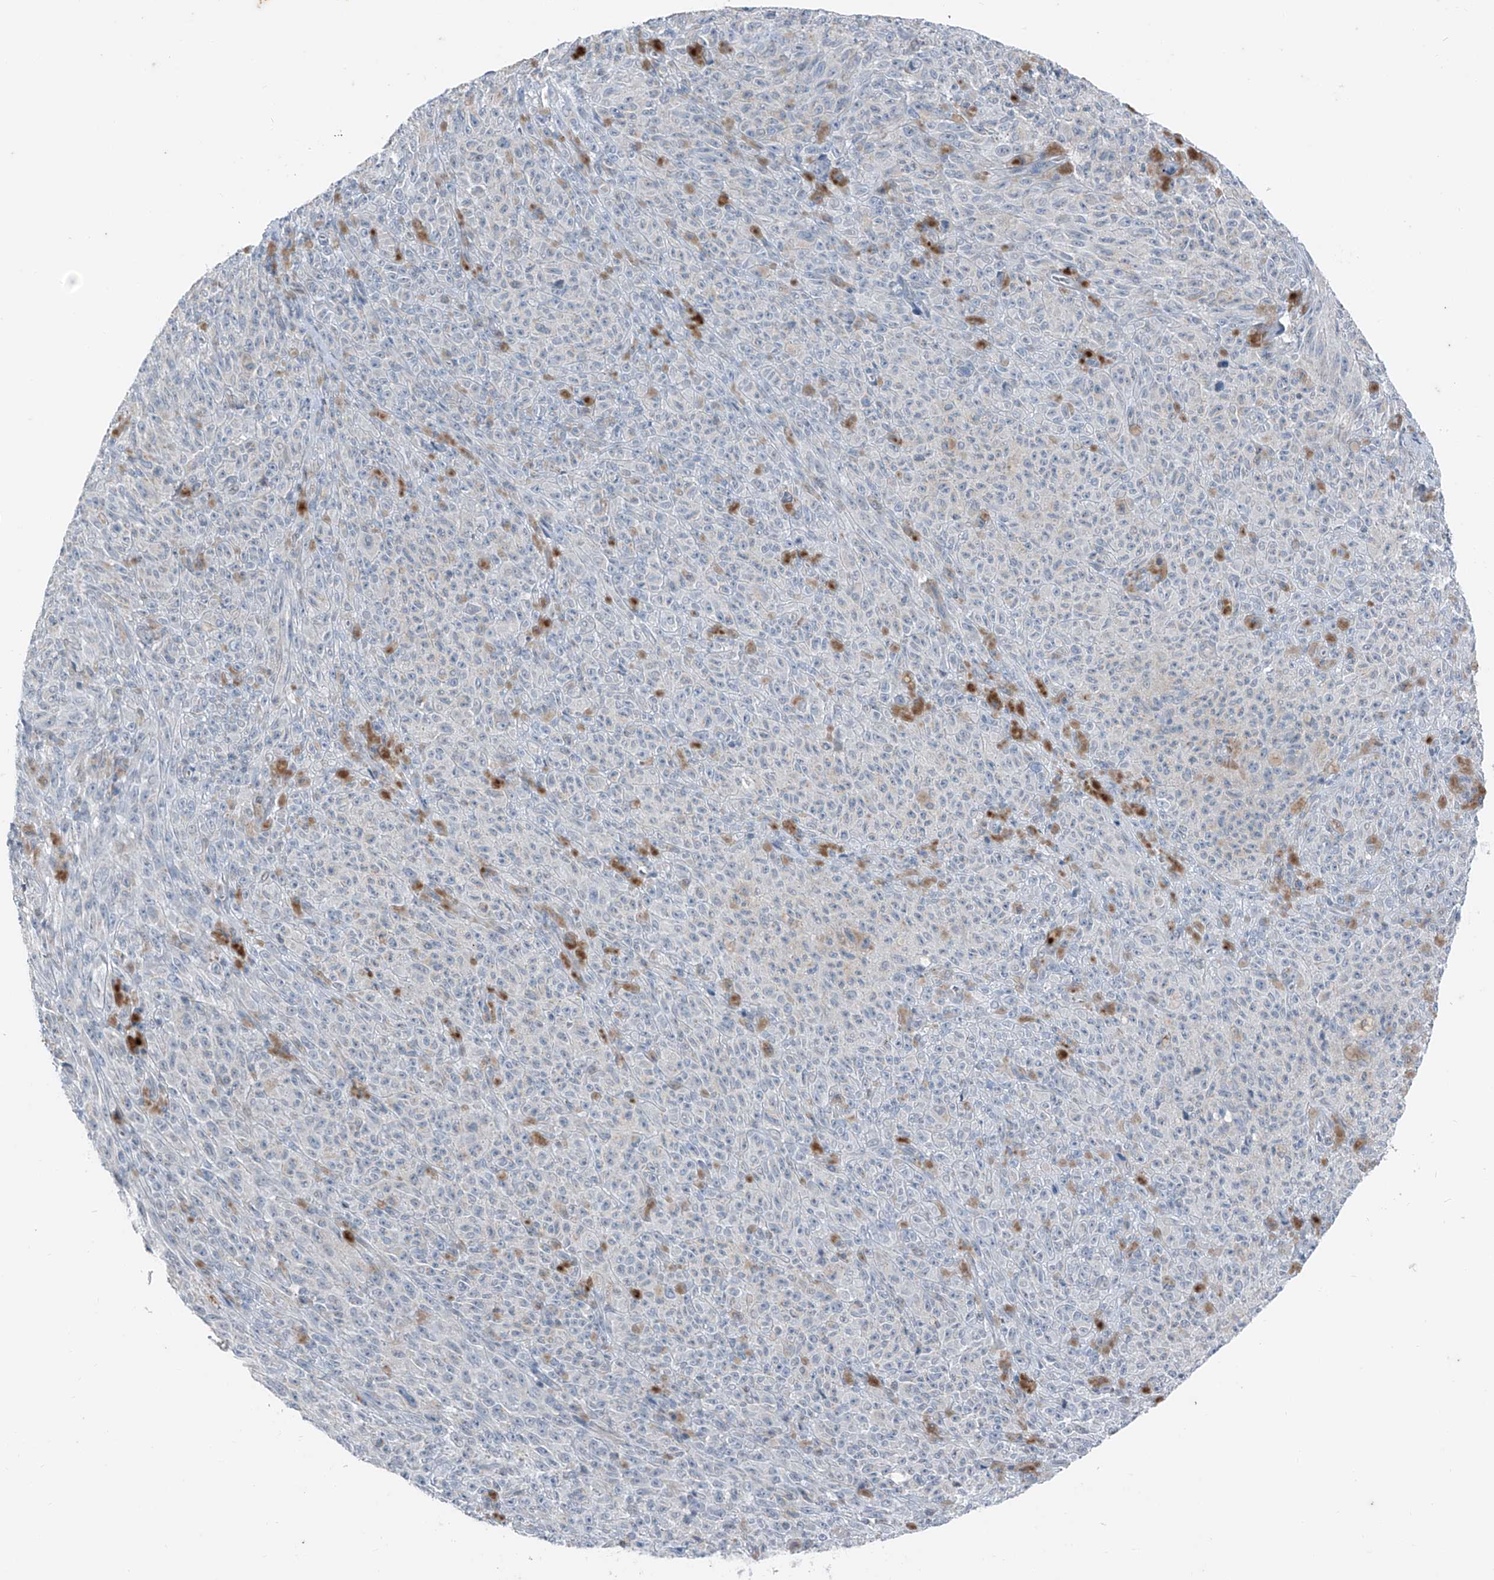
{"staining": {"intensity": "negative", "quantity": "none", "location": "none"}, "tissue": "melanoma", "cell_type": "Tumor cells", "image_type": "cancer", "snomed": [{"axis": "morphology", "description": "Malignant melanoma, NOS"}, {"axis": "topography", "description": "Skin"}], "caption": "Immunohistochemistry (IHC) image of neoplastic tissue: human melanoma stained with DAB (3,3'-diaminobenzidine) shows no significant protein staining in tumor cells.", "gene": "DYRK1B", "patient": {"sex": "female", "age": 82}}